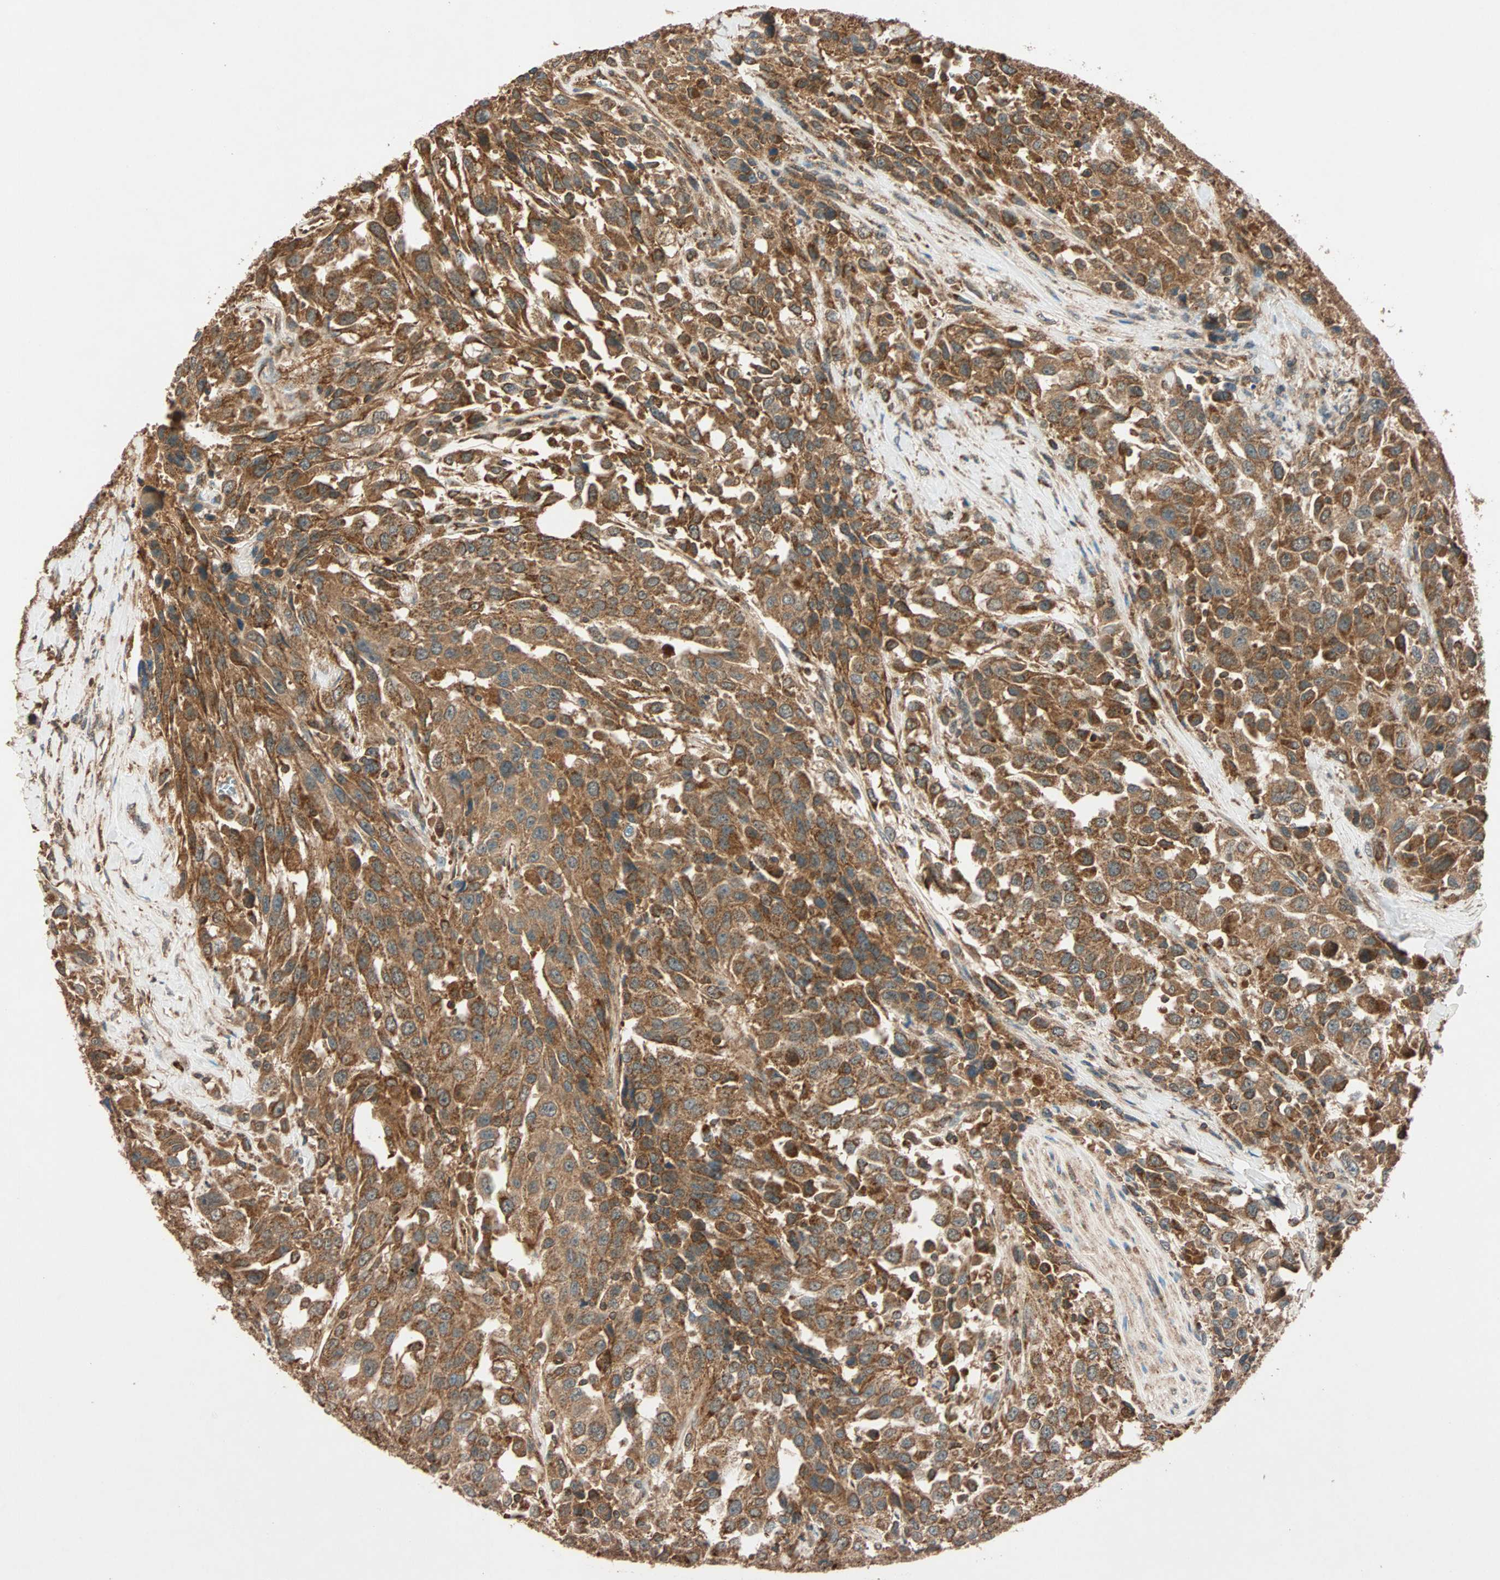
{"staining": {"intensity": "strong", "quantity": ">75%", "location": "cytoplasmic/membranous"}, "tissue": "urothelial cancer", "cell_type": "Tumor cells", "image_type": "cancer", "snomed": [{"axis": "morphology", "description": "Urothelial carcinoma, High grade"}, {"axis": "topography", "description": "Urinary bladder"}], "caption": "This image displays IHC staining of human urothelial carcinoma (high-grade), with high strong cytoplasmic/membranous positivity in approximately >75% of tumor cells.", "gene": "MAPK1", "patient": {"sex": "female", "age": 80}}